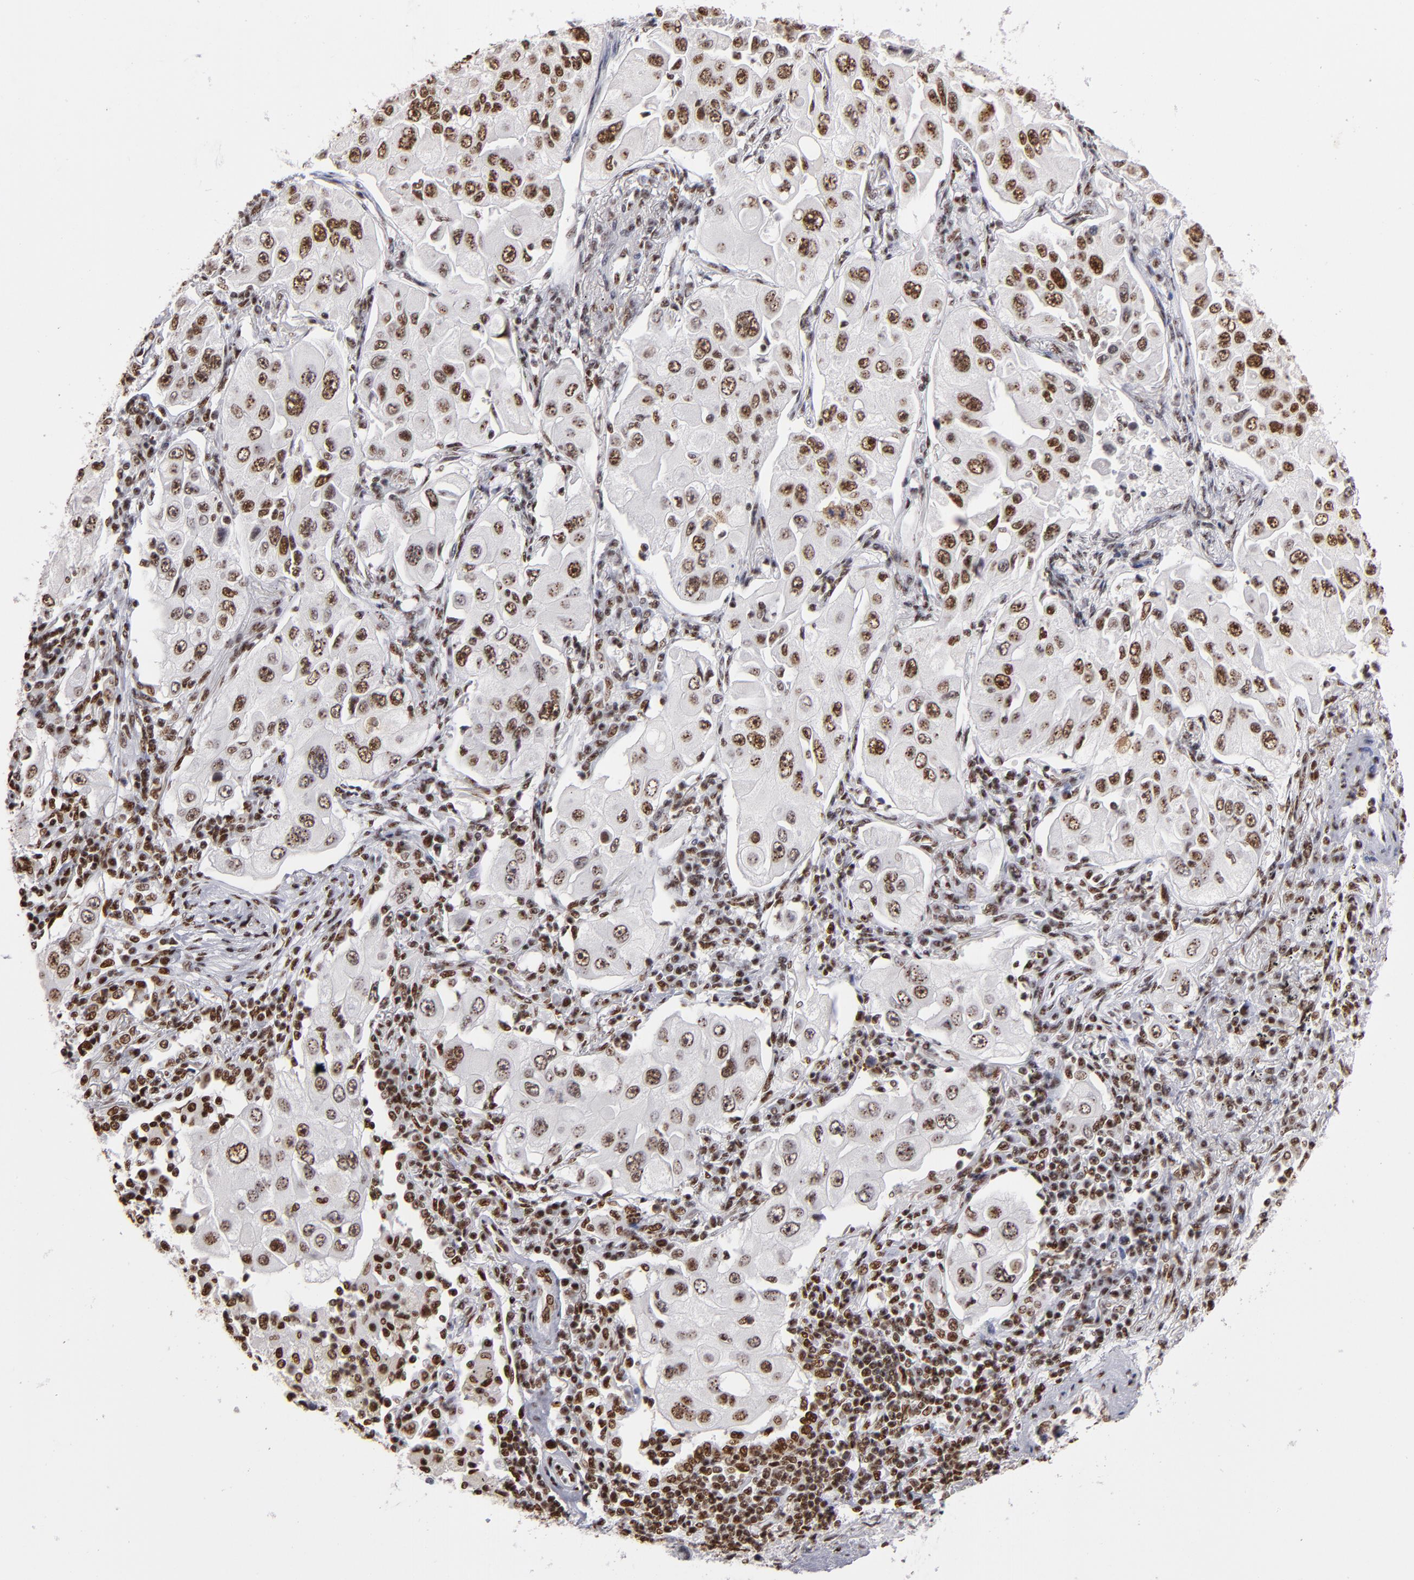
{"staining": {"intensity": "moderate", "quantity": ">75%", "location": "nuclear"}, "tissue": "lung cancer", "cell_type": "Tumor cells", "image_type": "cancer", "snomed": [{"axis": "morphology", "description": "Adenocarcinoma, NOS"}, {"axis": "topography", "description": "Lung"}], "caption": "Human lung adenocarcinoma stained for a protein (brown) demonstrates moderate nuclear positive positivity in approximately >75% of tumor cells.", "gene": "MRE11", "patient": {"sex": "male", "age": 84}}